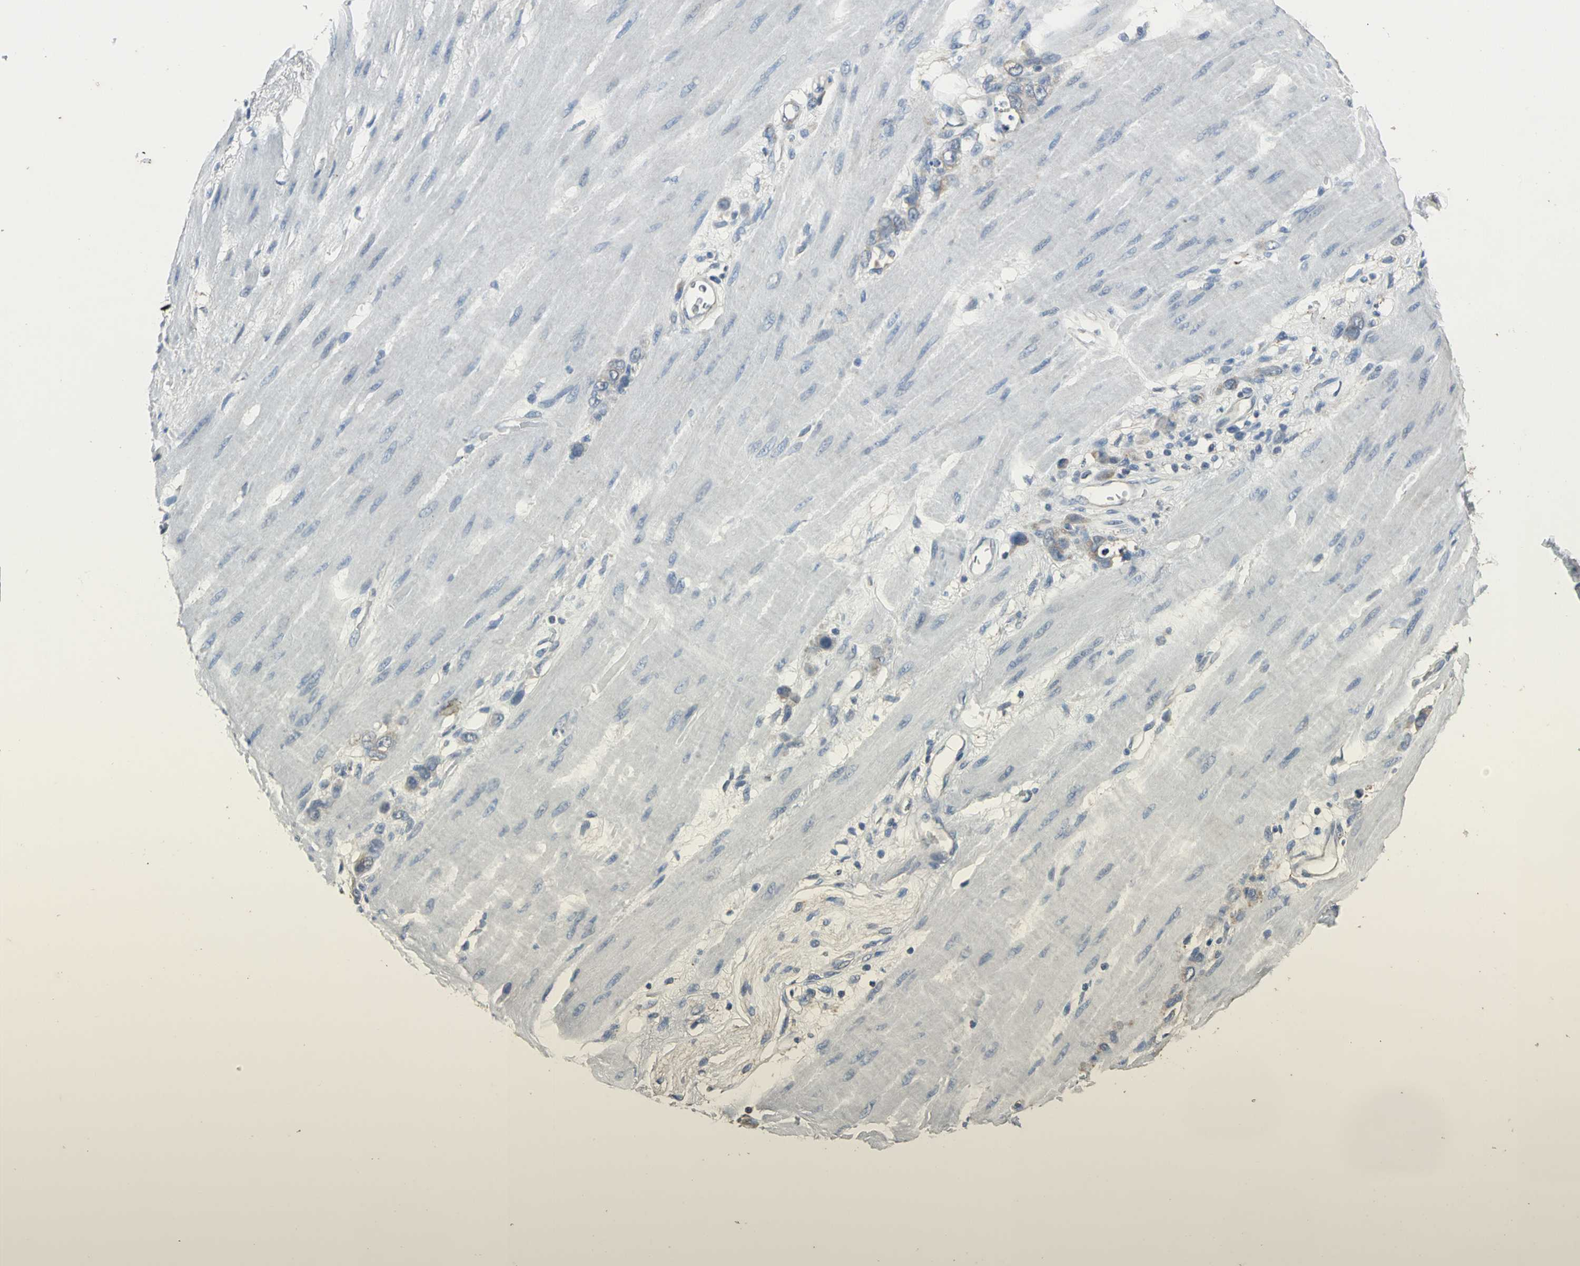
{"staining": {"intensity": "weak", "quantity": "25%-75%", "location": "cytoplasmic/membranous"}, "tissue": "stomach cancer", "cell_type": "Tumor cells", "image_type": "cancer", "snomed": [{"axis": "morphology", "description": "Adenocarcinoma, NOS"}, {"axis": "topography", "description": "Stomach"}], "caption": "Approximately 25%-75% of tumor cells in stomach cancer show weak cytoplasmic/membranous protein staining as visualized by brown immunohistochemical staining.", "gene": "OCLN", "patient": {"sex": "male", "age": 82}}